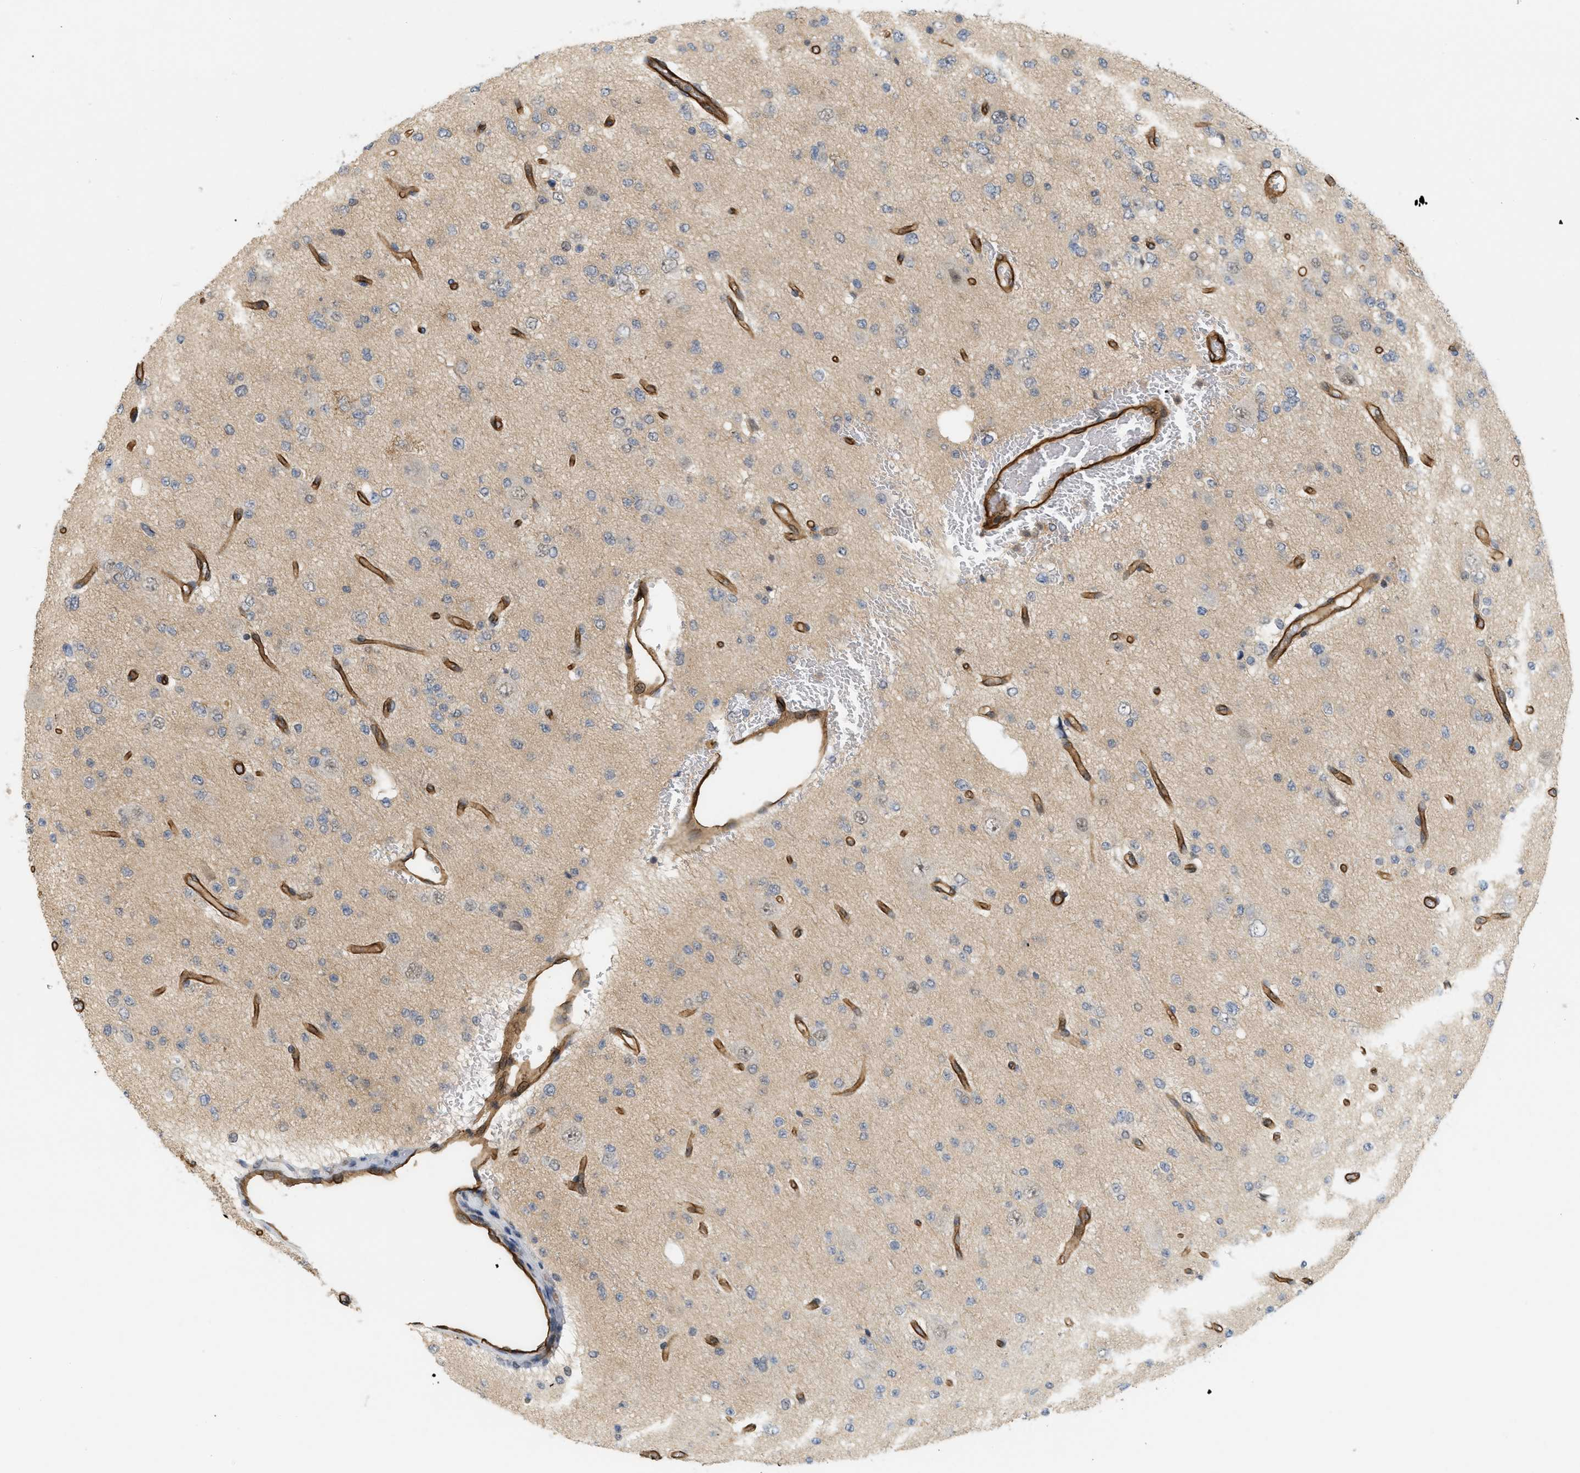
{"staining": {"intensity": "weak", "quantity": "25%-75%", "location": "cytoplasmic/membranous"}, "tissue": "glioma", "cell_type": "Tumor cells", "image_type": "cancer", "snomed": [{"axis": "morphology", "description": "Glioma, malignant, Low grade"}, {"axis": "topography", "description": "Brain"}], "caption": "Immunohistochemical staining of human glioma shows weak cytoplasmic/membranous protein positivity in about 25%-75% of tumor cells.", "gene": "PALMD", "patient": {"sex": "male", "age": 38}}